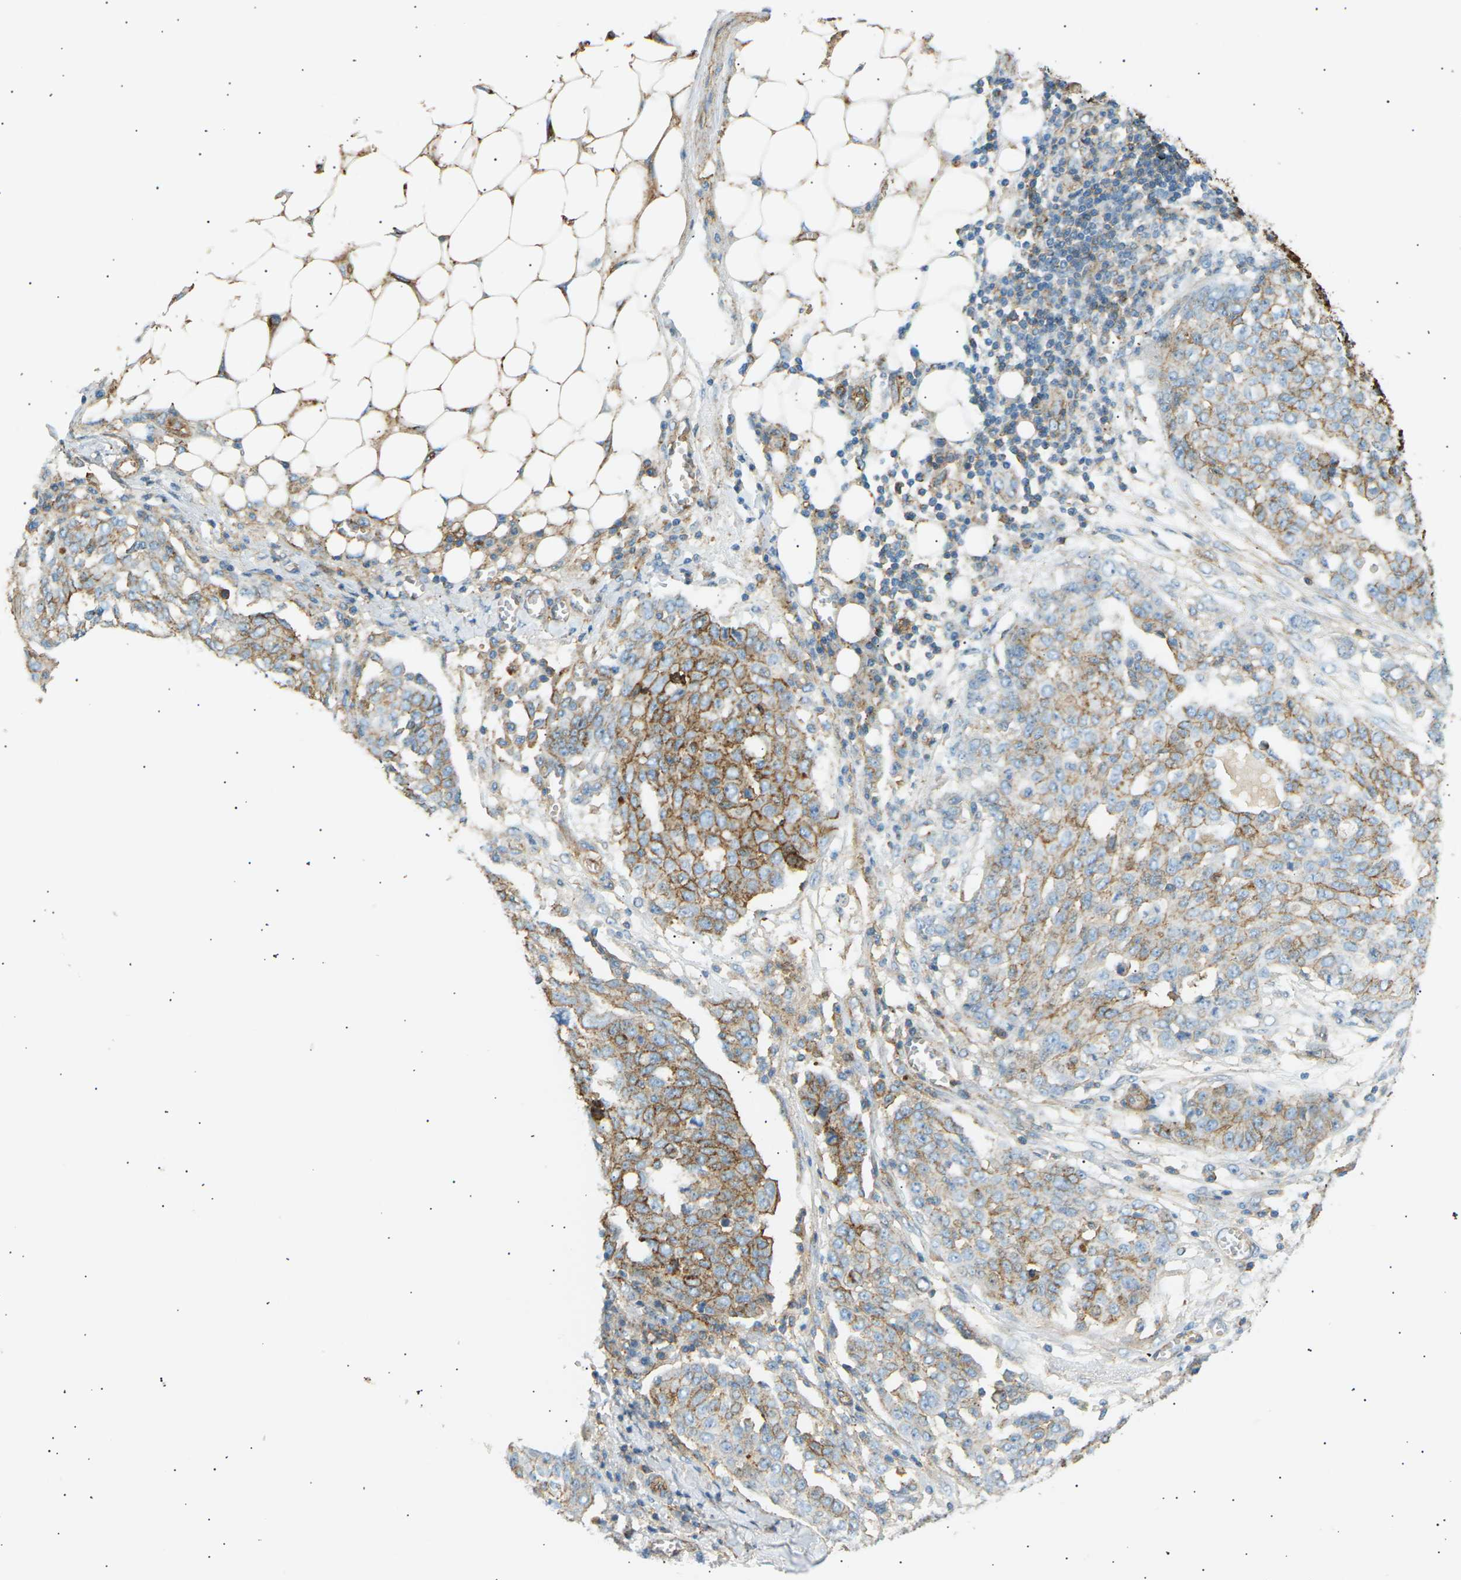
{"staining": {"intensity": "moderate", "quantity": "25%-75%", "location": "cytoplasmic/membranous"}, "tissue": "ovarian cancer", "cell_type": "Tumor cells", "image_type": "cancer", "snomed": [{"axis": "morphology", "description": "Cystadenocarcinoma, serous, NOS"}, {"axis": "topography", "description": "Soft tissue"}, {"axis": "topography", "description": "Ovary"}], "caption": "Ovarian cancer stained with a brown dye displays moderate cytoplasmic/membranous positive staining in about 25%-75% of tumor cells.", "gene": "ATP2B4", "patient": {"sex": "female", "age": 57}}